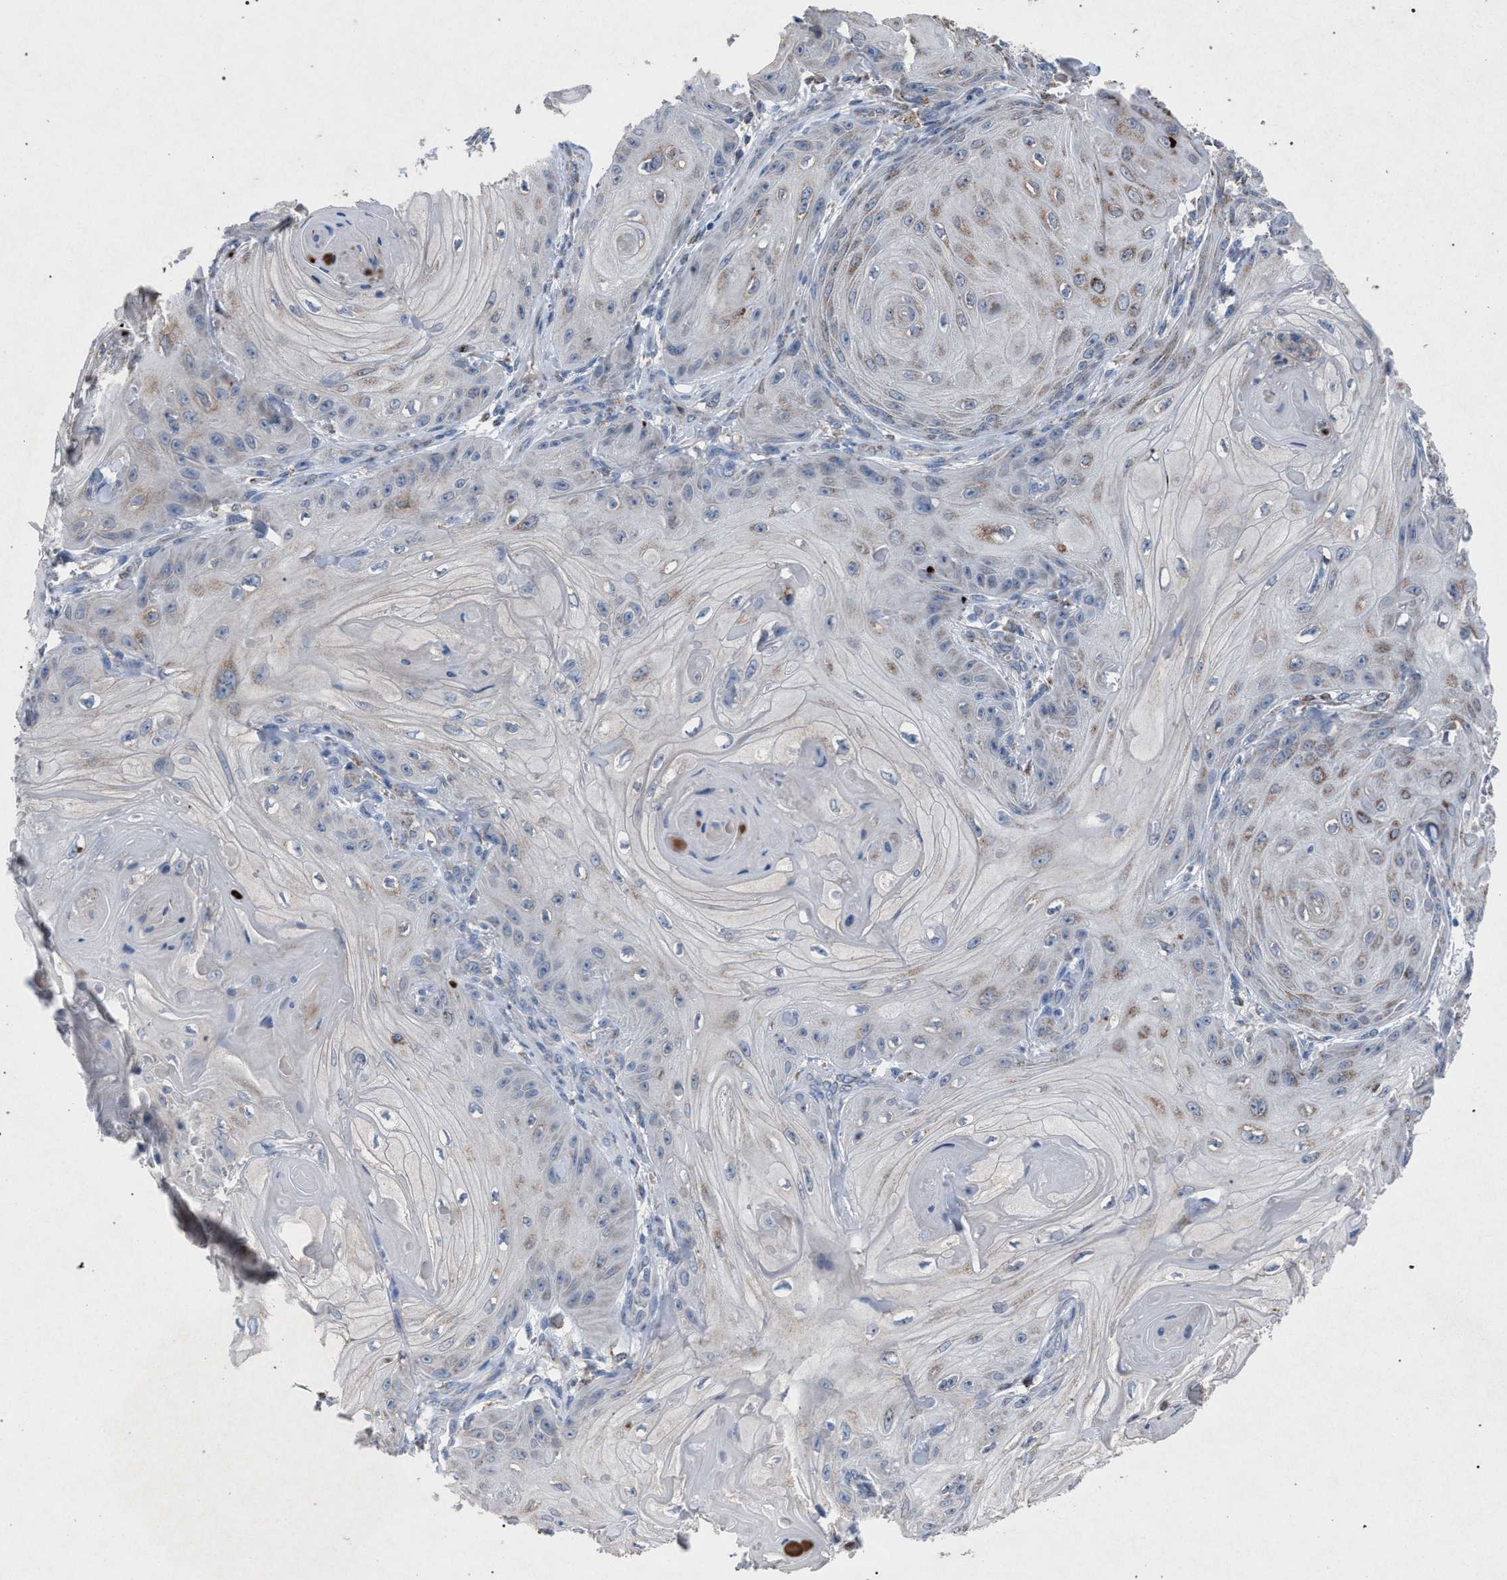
{"staining": {"intensity": "weak", "quantity": "<25%", "location": "cytoplasmic/membranous"}, "tissue": "skin cancer", "cell_type": "Tumor cells", "image_type": "cancer", "snomed": [{"axis": "morphology", "description": "Squamous cell carcinoma, NOS"}, {"axis": "topography", "description": "Skin"}], "caption": "Immunohistochemical staining of human squamous cell carcinoma (skin) reveals no significant positivity in tumor cells.", "gene": "HSD17B4", "patient": {"sex": "male", "age": 74}}